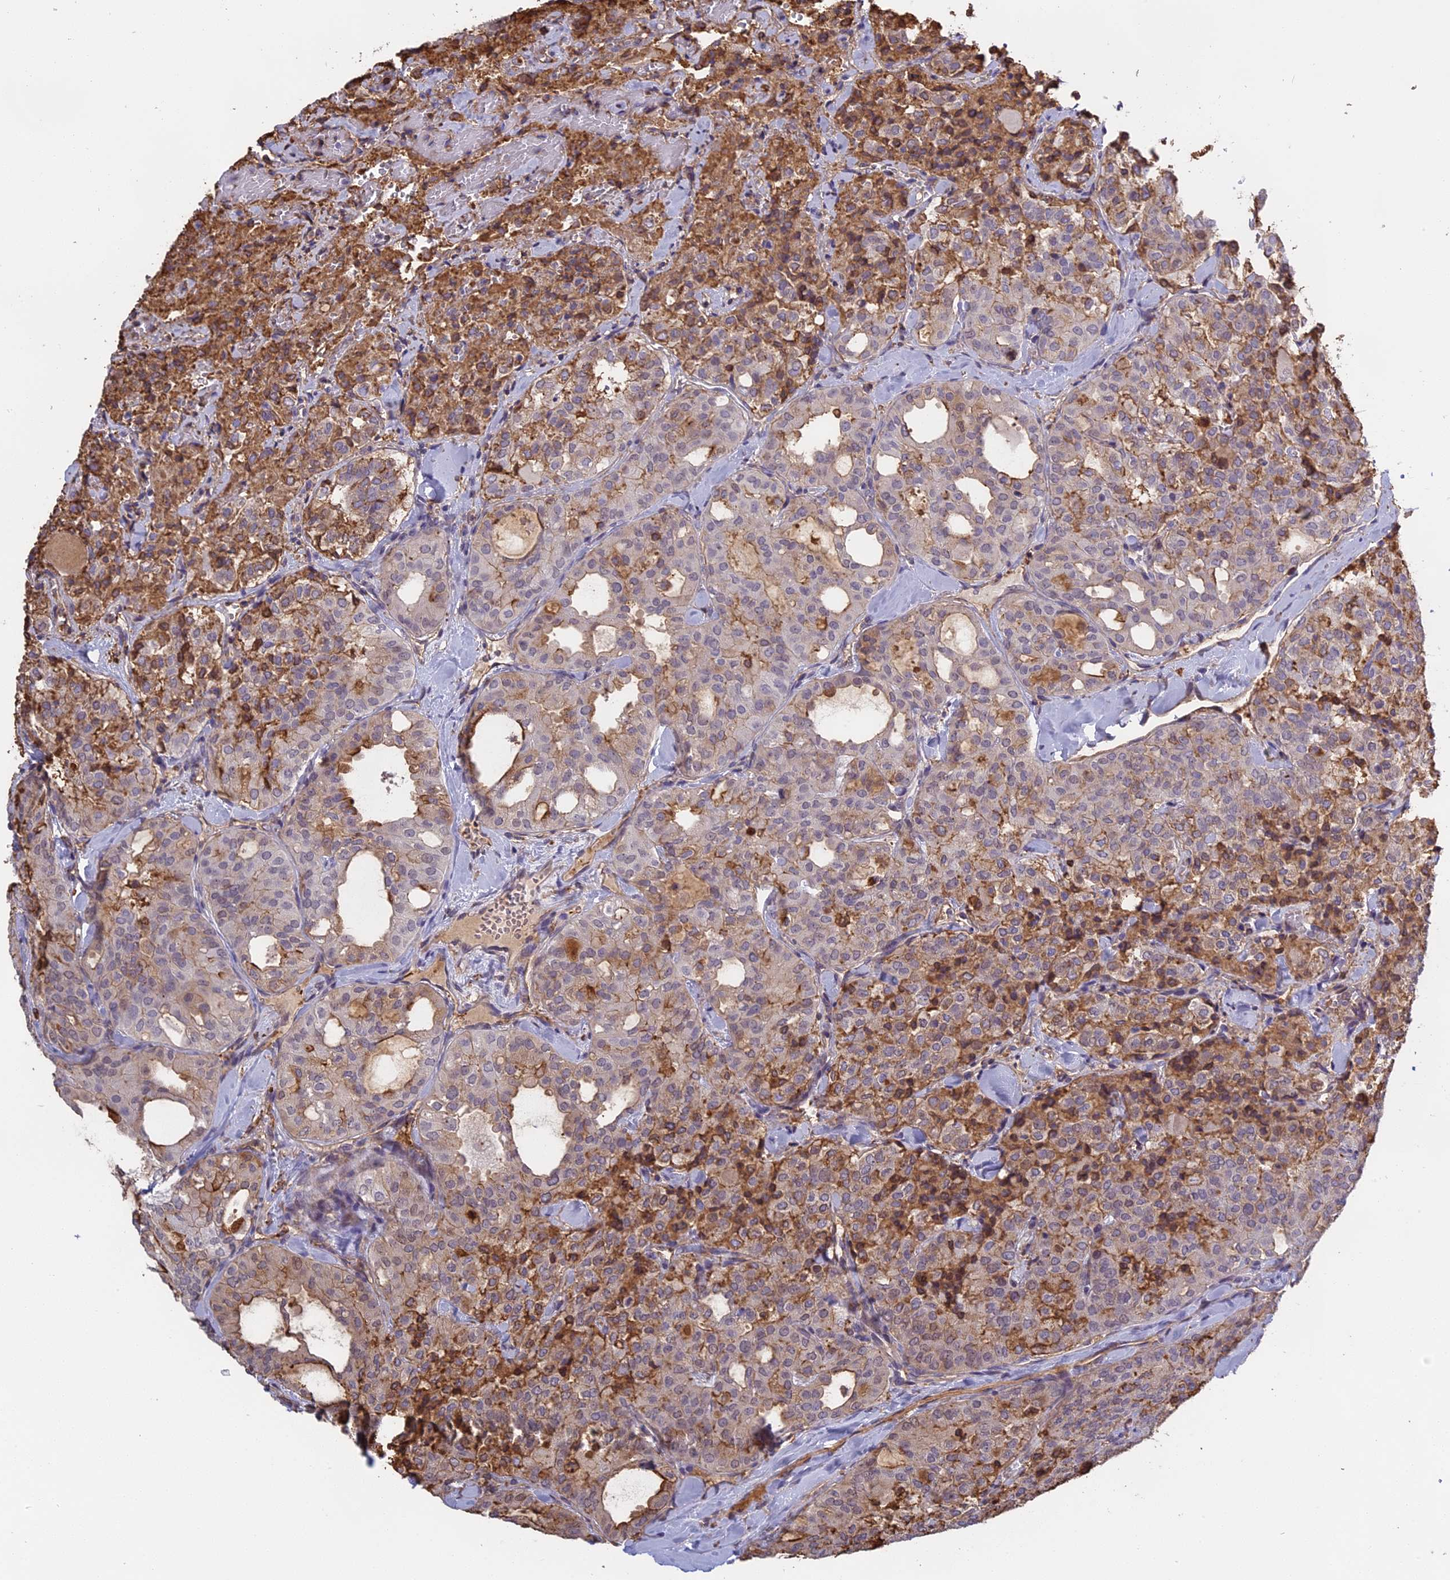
{"staining": {"intensity": "moderate", "quantity": "25%-75%", "location": "cytoplasmic/membranous"}, "tissue": "thyroid cancer", "cell_type": "Tumor cells", "image_type": "cancer", "snomed": [{"axis": "morphology", "description": "Follicular adenoma carcinoma, NOS"}, {"axis": "topography", "description": "Thyroid gland"}], "caption": "Immunohistochemical staining of thyroid cancer (follicular adenoma carcinoma) demonstrates medium levels of moderate cytoplasmic/membranous protein expression in about 25%-75% of tumor cells. (IHC, brightfield microscopy, high magnification).", "gene": "TMEM255B", "patient": {"sex": "male", "age": 75}}